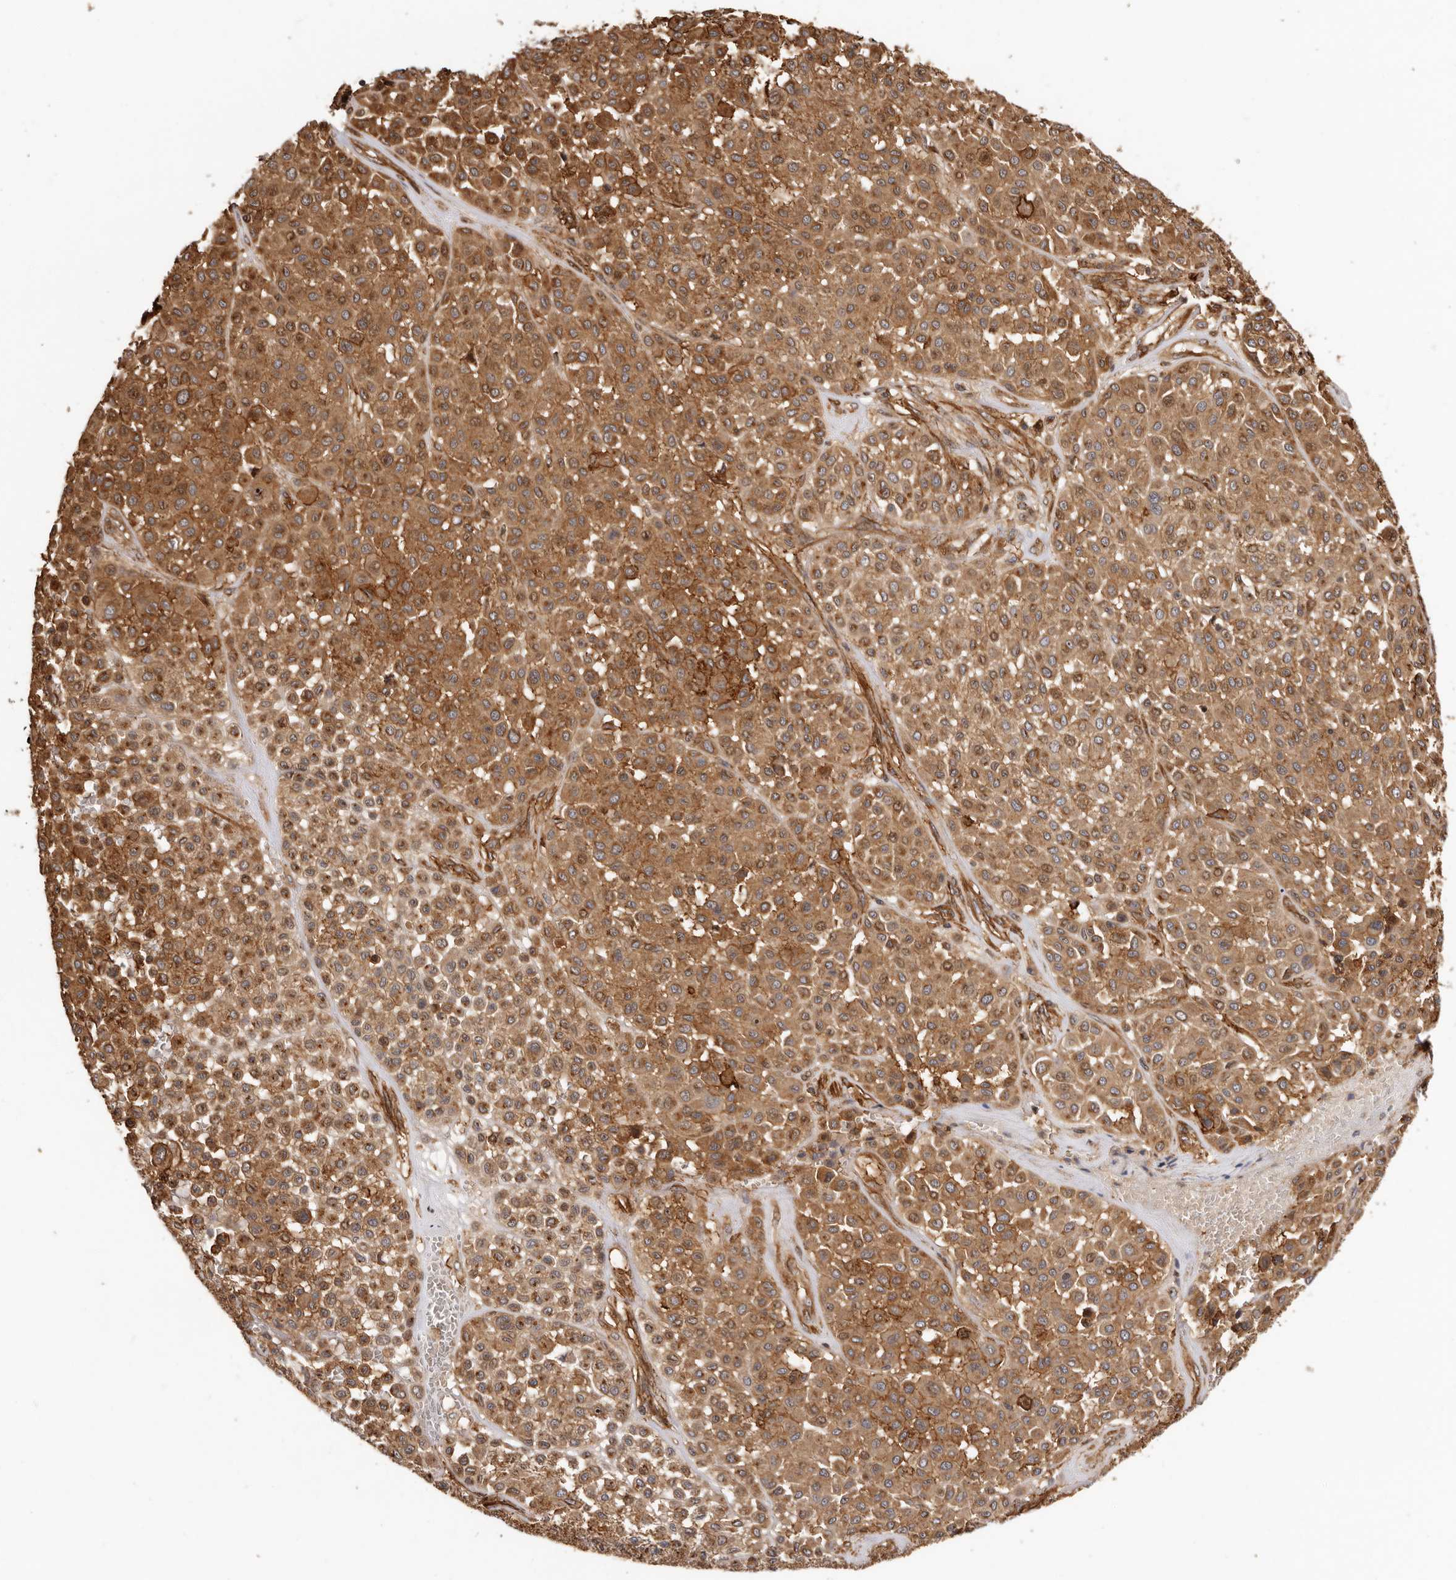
{"staining": {"intensity": "strong", "quantity": ">75%", "location": "cytoplasmic/membranous"}, "tissue": "melanoma", "cell_type": "Tumor cells", "image_type": "cancer", "snomed": [{"axis": "morphology", "description": "Malignant melanoma, Metastatic site"}, {"axis": "topography", "description": "Soft tissue"}], "caption": "Protein expression analysis of human malignant melanoma (metastatic site) reveals strong cytoplasmic/membranous expression in about >75% of tumor cells. (DAB = brown stain, brightfield microscopy at high magnification).", "gene": "GPR27", "patient": {"sex": "male", "age": 41}}